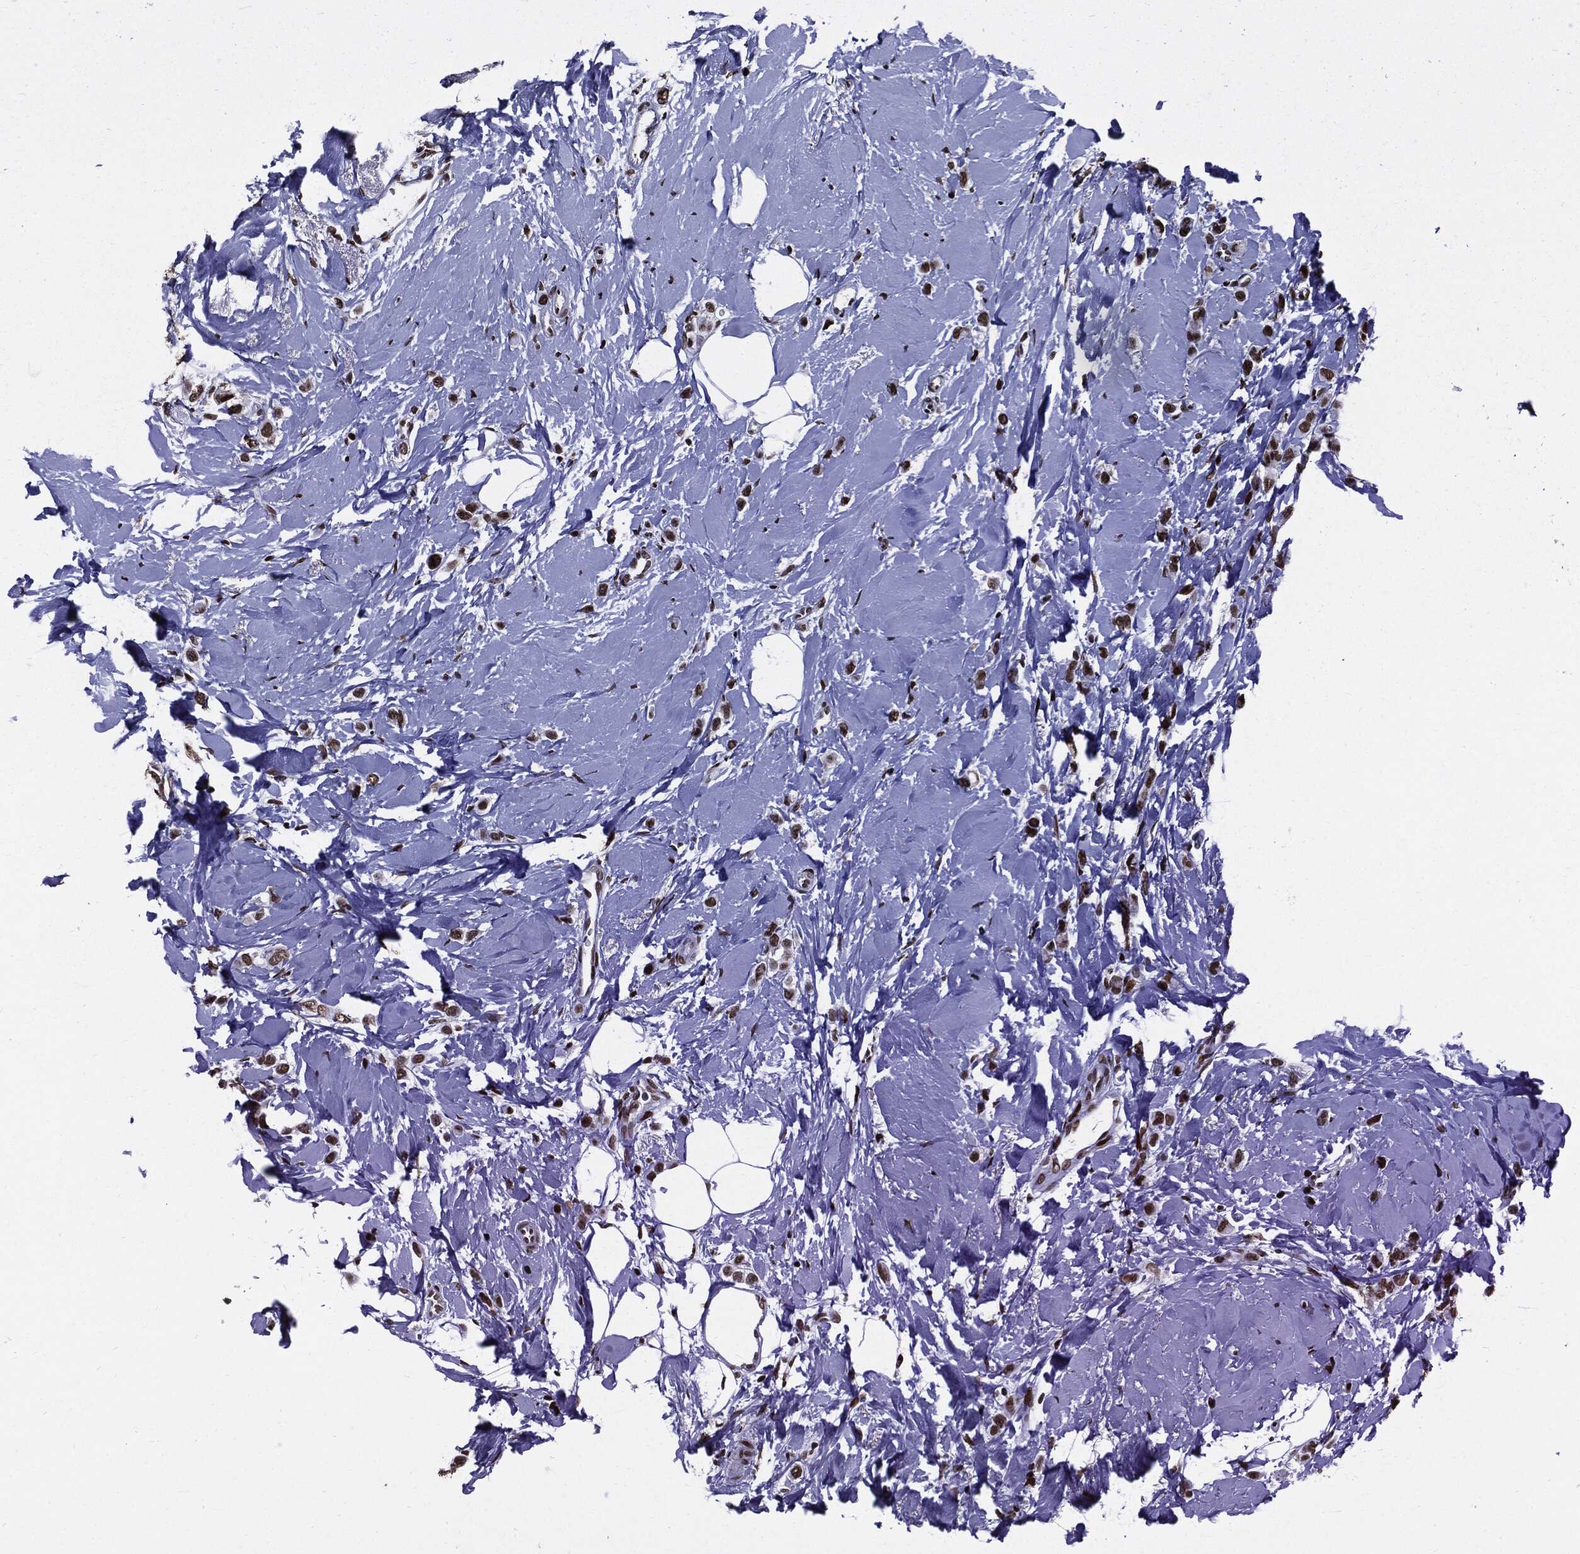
{"staining": {"intensity": "moderate", "quantity": ">75%", "location": "nuclear"}, "tissue": "breast cancer", "cell_type": "Tumor cells", "image_type": "cancer", "snomed": [{"axis": "morphology", "description": "Lobular carcinoma"}, {"axis": "topography", "description": "Breast"}], "caption": "Protein positivity by immunohistochemistry (IHC) shows moderate nuclear staining in approximately >75% of tumor cells in lobular carcinoma (breast). (Brightfield microscopy of DAB IHC at high magnification).", "gene": "ZFP91", "patient": {"sex": "female", "age": 66}}